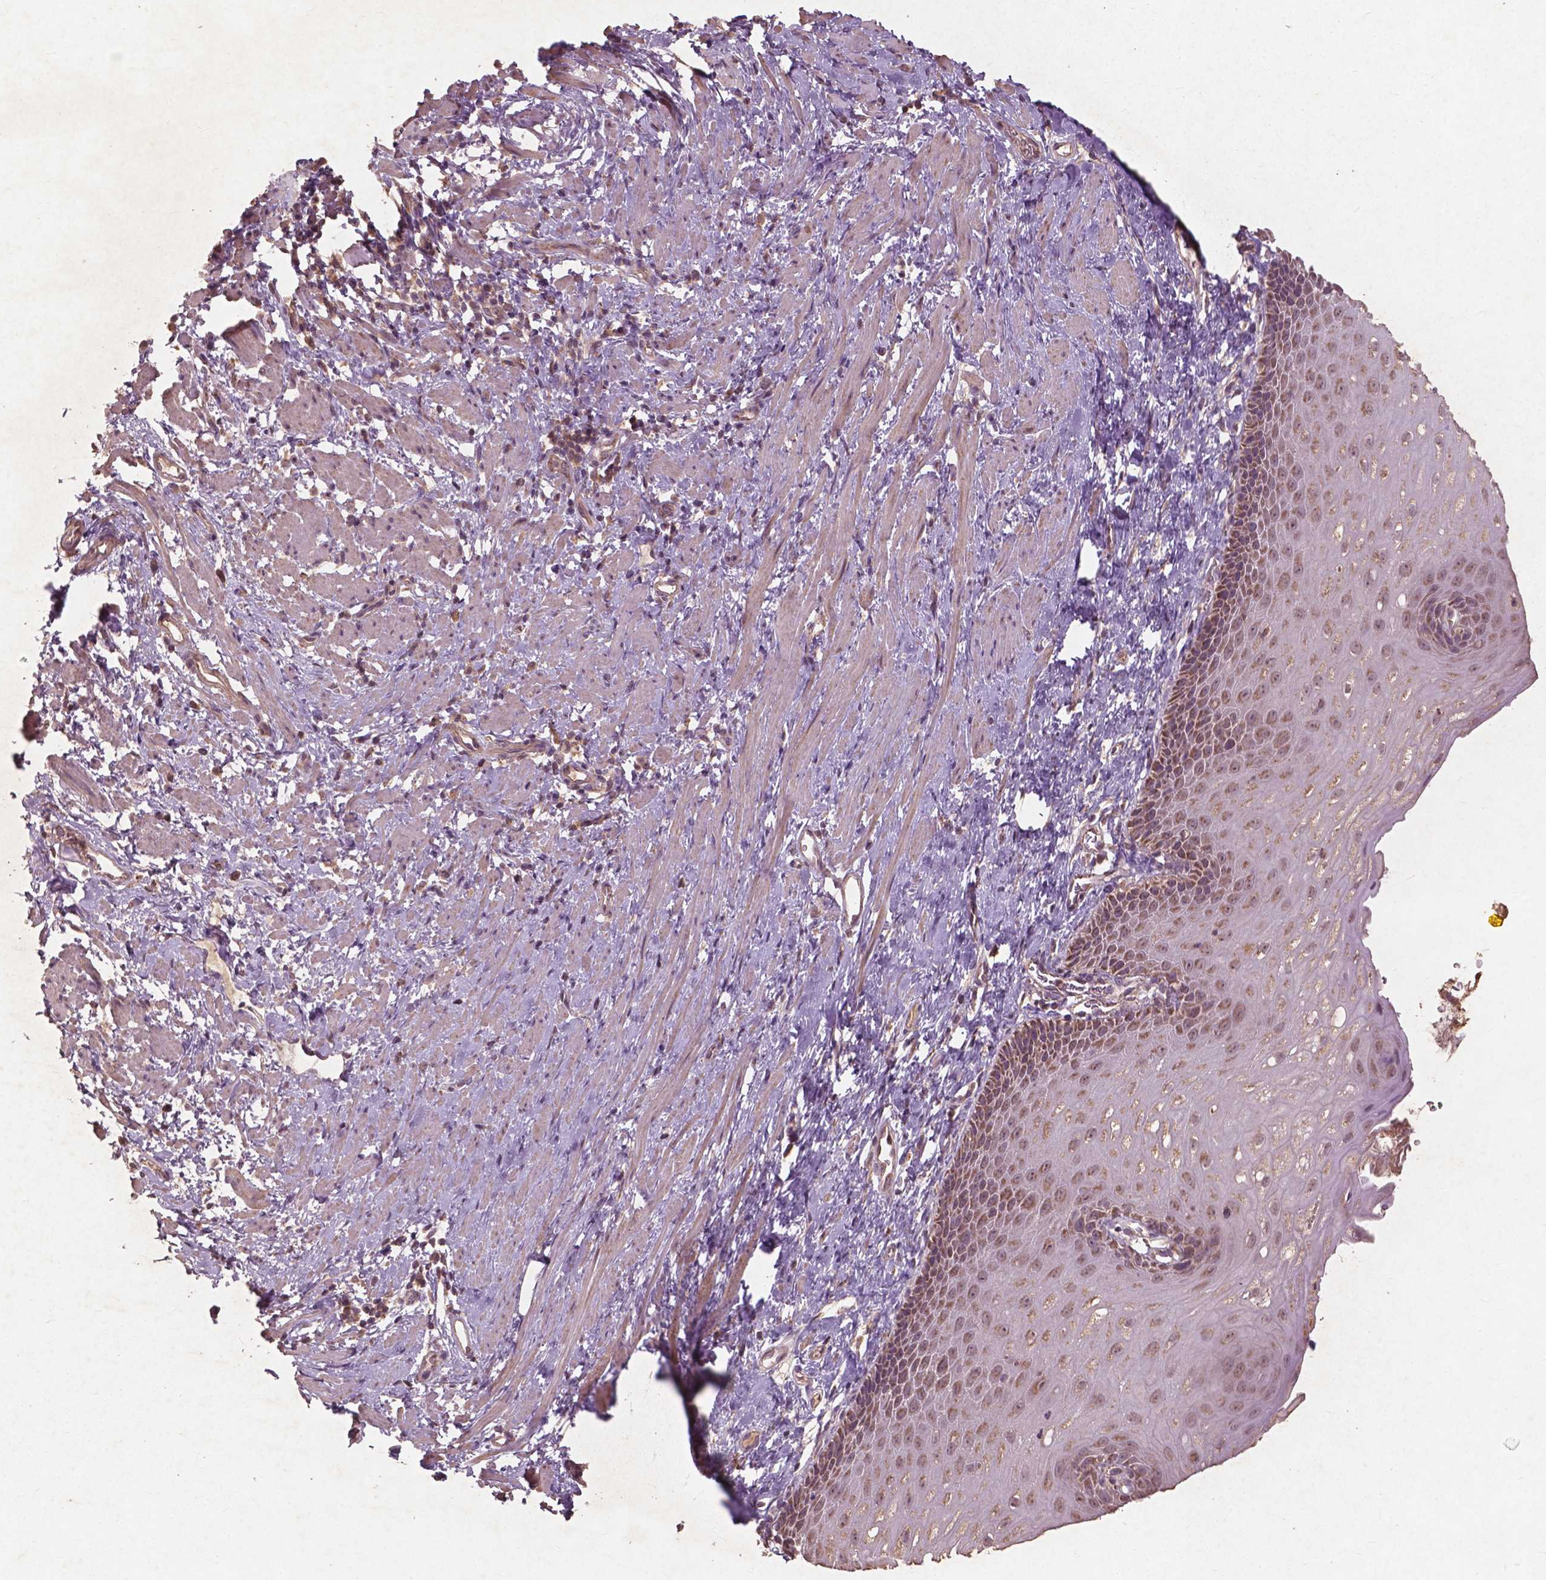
{"staining": {"intensity": "moderate", "quantity": ">75%", "location": "cytoplasmic/membranous"}, "tissue": "esophagus", "cell_type": "Squamous epithelial cells", "image_type": "normal", "snomed": [{"axis": "morphology", "description": "Normal tissue, NOS"}, {"axis": "topography", "description": "Esophagus"}], "caption": "The immunohistochemical stain highlights moderate cytoplasmic/membranous positivity in squamous epithelial cells of normal esophagus.", "gene": "ST6GALNAC5", "patient": {"sex": "male", "age": 64}}